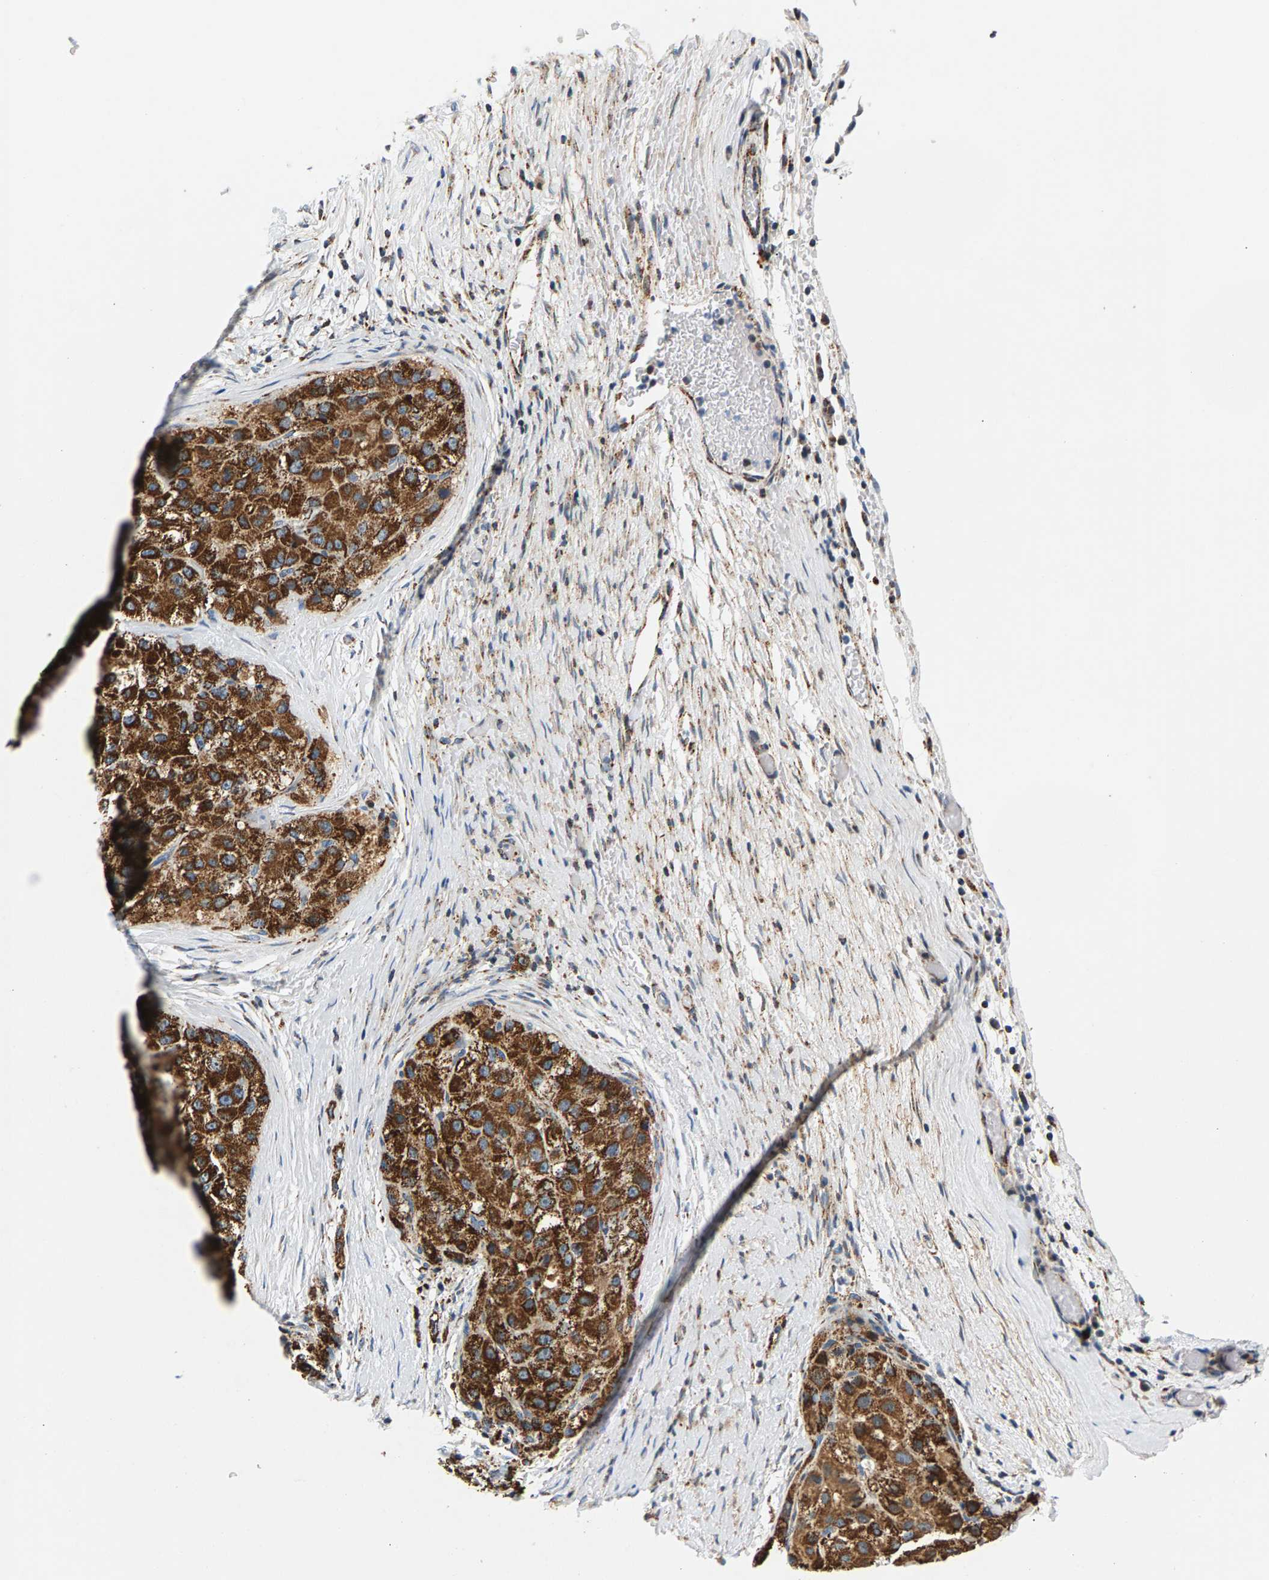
{"staining": {"intensity": "strong", "quantity": ">75%", "location": "cytoplasmic/membranous"}, "tissue": "liver cancer", "cell_type": "Tumor cells", "image_type": "cancer", "snomed": [{"axis": "morphology", "description": "Carcinoma, Hepatocellular, NOS"}, {"axis": "topography", "description": "Liver"}], "caption": "Protein positivity by immunohistochemistry (IHC) displays strong cytoplasmic/membranous expression in about >75% of tumor cells in liver hepatocellular carcinoma.", "gene": "PDE1A", "patient": {"sex": "male", "age": 80}}